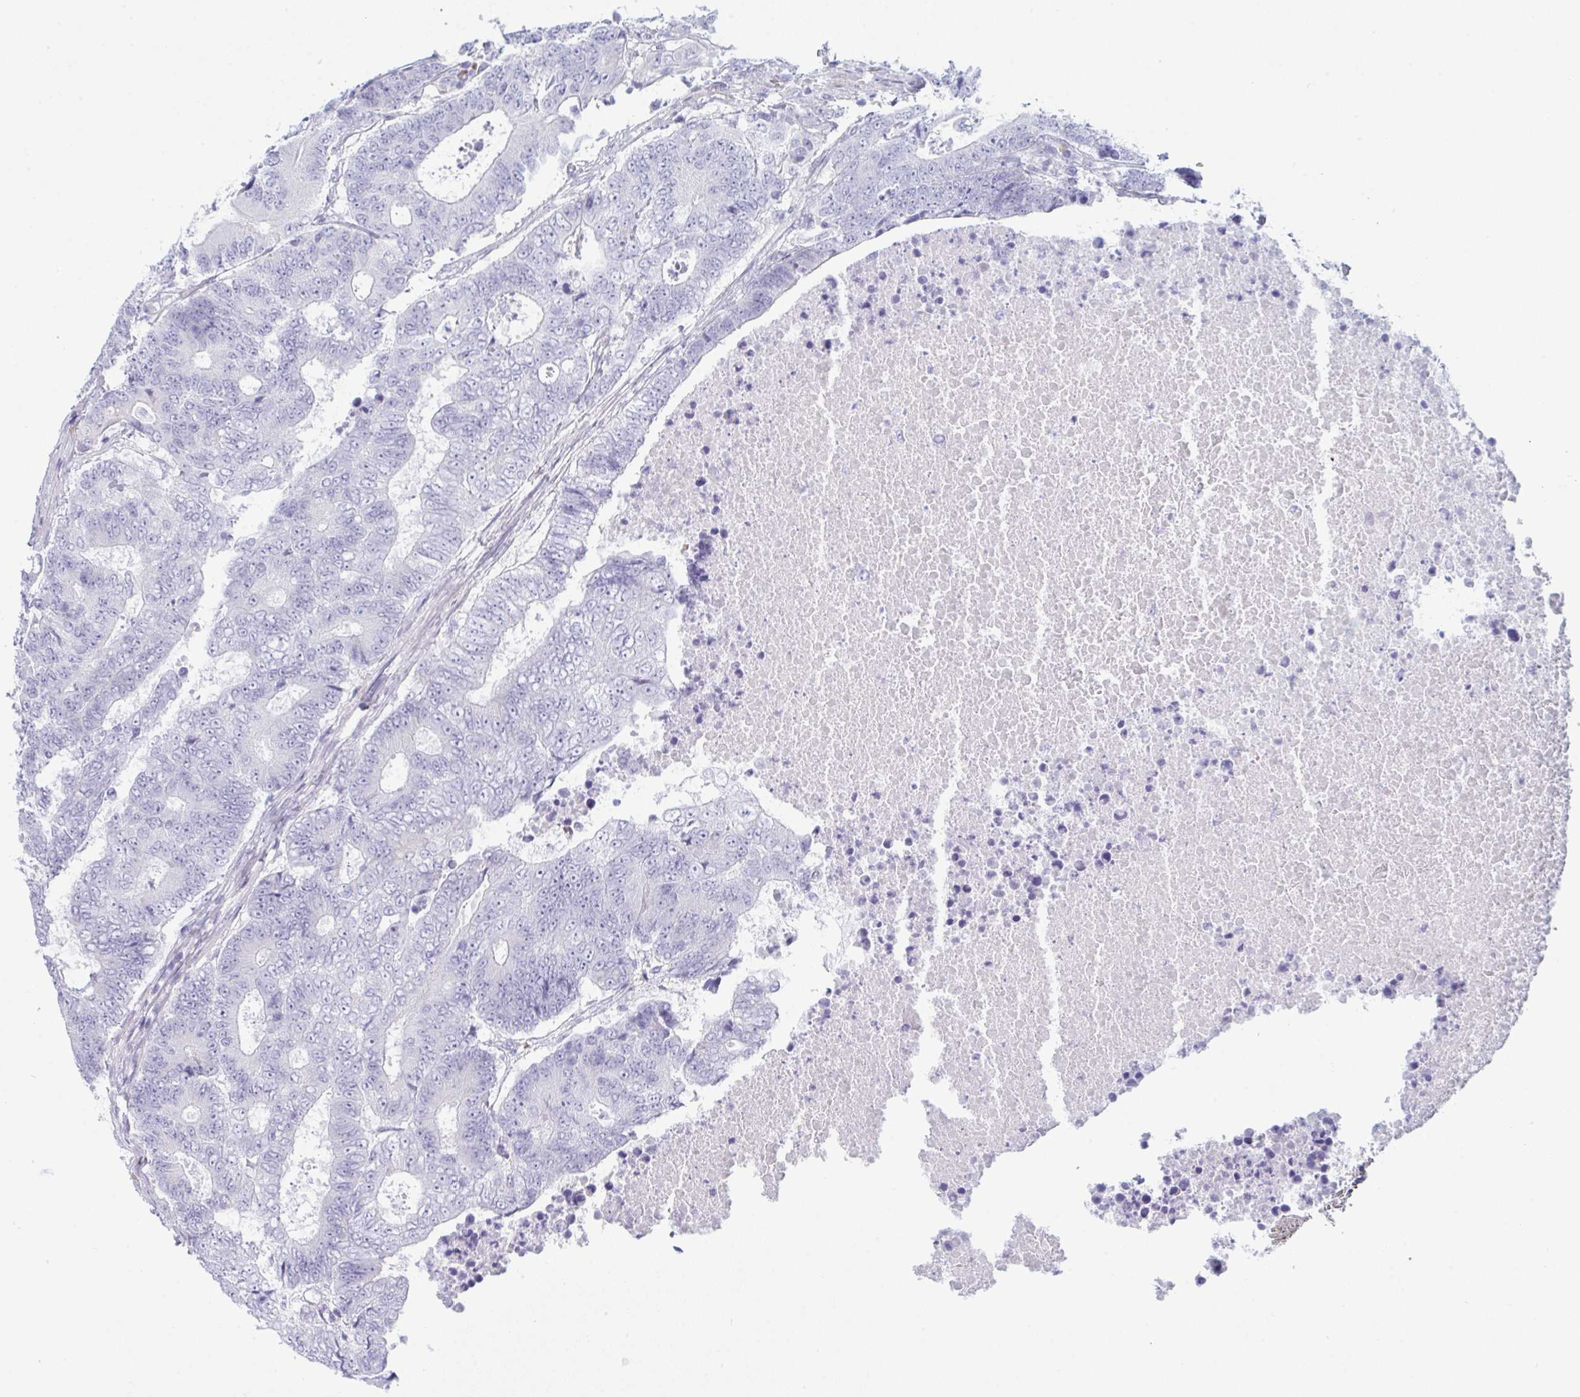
{"staining": {"intensity": "negative", "quantity": "none", "location": "none"}, "tissue": "colorectal cancer", "cell_type": "Tumor cells", "image_type": "cancer", "snomed": [{"axis": "morphology", "description": "Adenocarcinoma, NOS"}, {"axis": "topography", "description": "Colon"}], "caption": "A high-resolution micrograph shows immunohistochemistry (IHC) staining of colorectal adenocarcinoma, which shows no significant staining in tumor cells.", "gene": "ZNF684", "patient": {"sex": "female", "age": 48}}